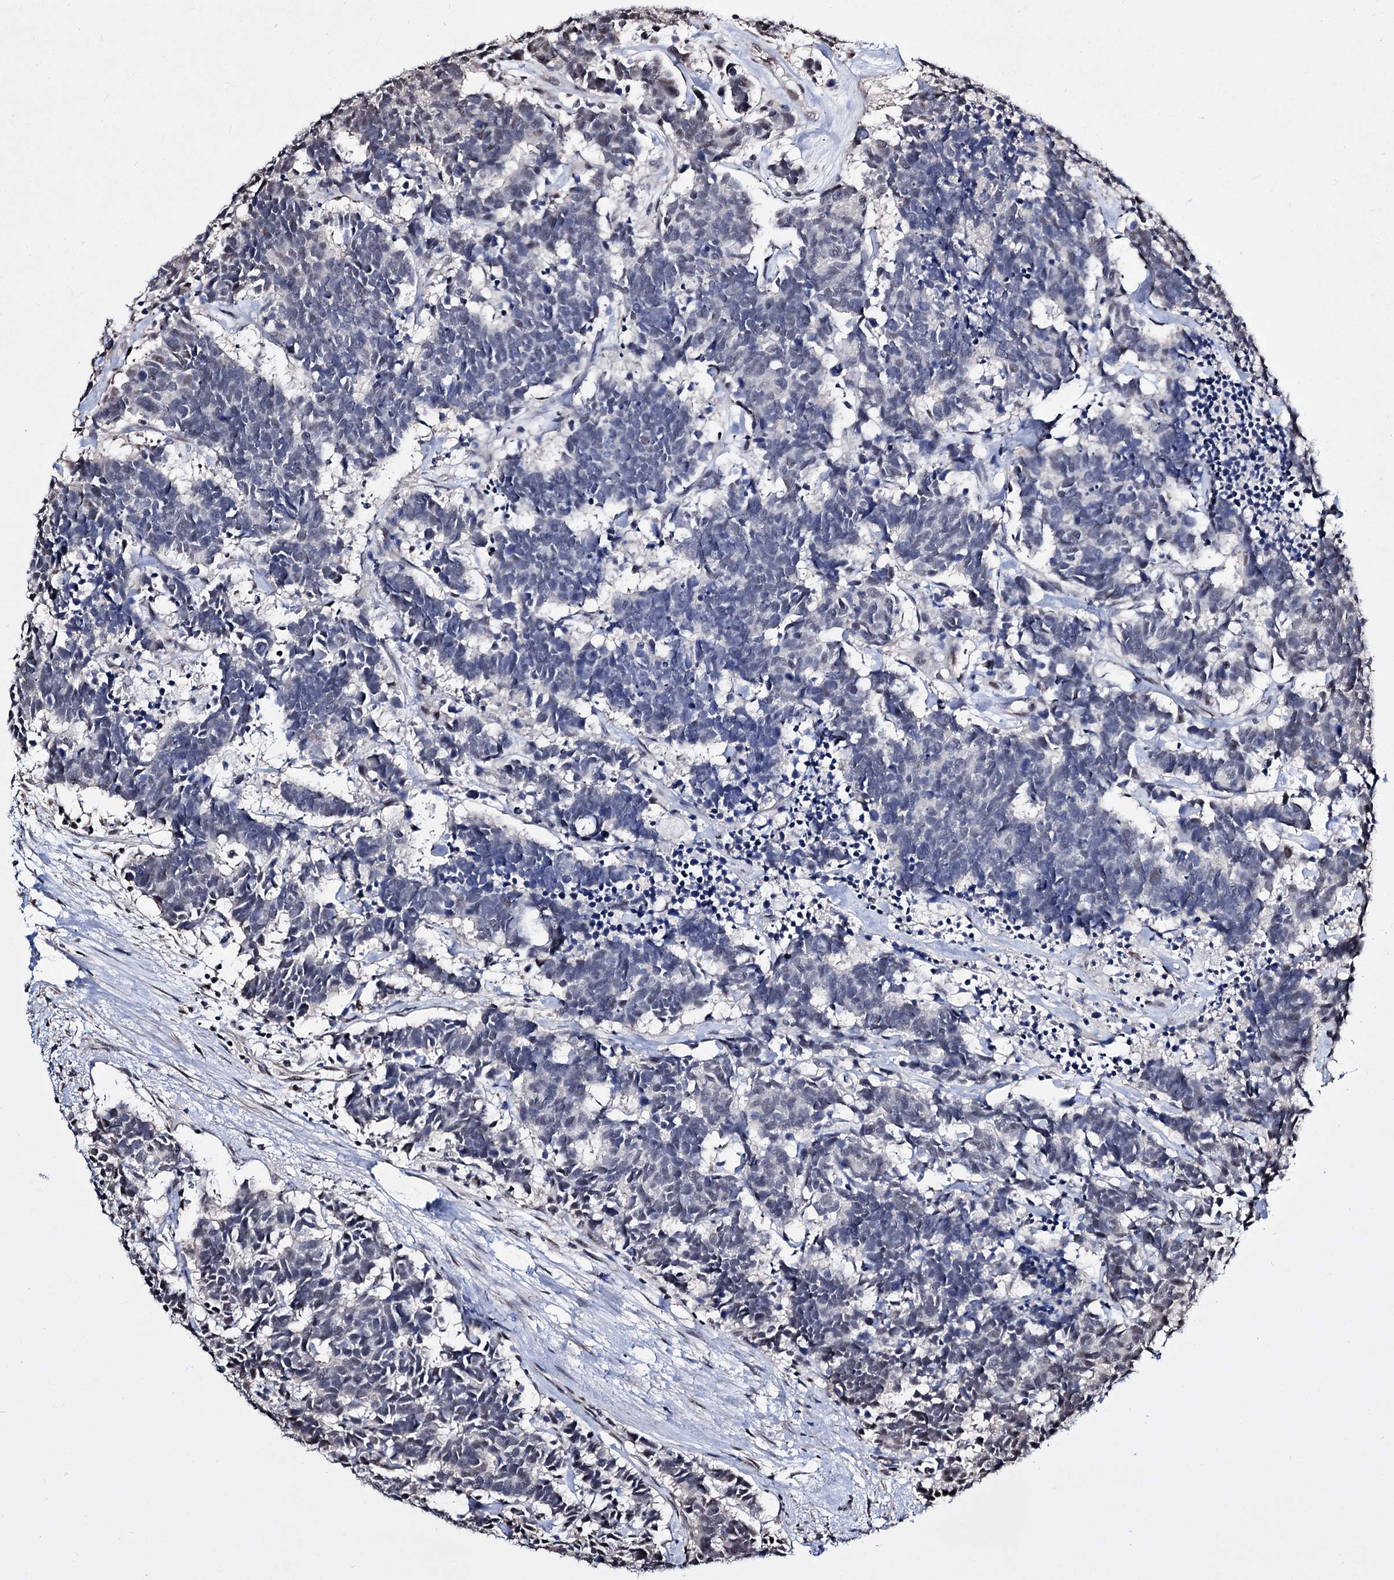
{"staining": {"intensity": "negative", "quantity": "none", "location": "none"}, "tissue": "carcinoid", "cell_type": "Tumor cells", "image_type": "cancer", "snomed": [{"axis": "morphology", "description": "Carcinoma, NOS"}, {"axis": "morphology", "description": "Carcinoid, malignant, NOS"}, {"axis": "topography", "description": "Urinary bladder"}], "caption": "A high-resolution histopathology image shows immunohistochemistry (IHC) staining of carcinoid, which exhibits no significant staining in tumor cells.", "gene": "CHMP7", "patient": {"sex": "male", "age": 57}}